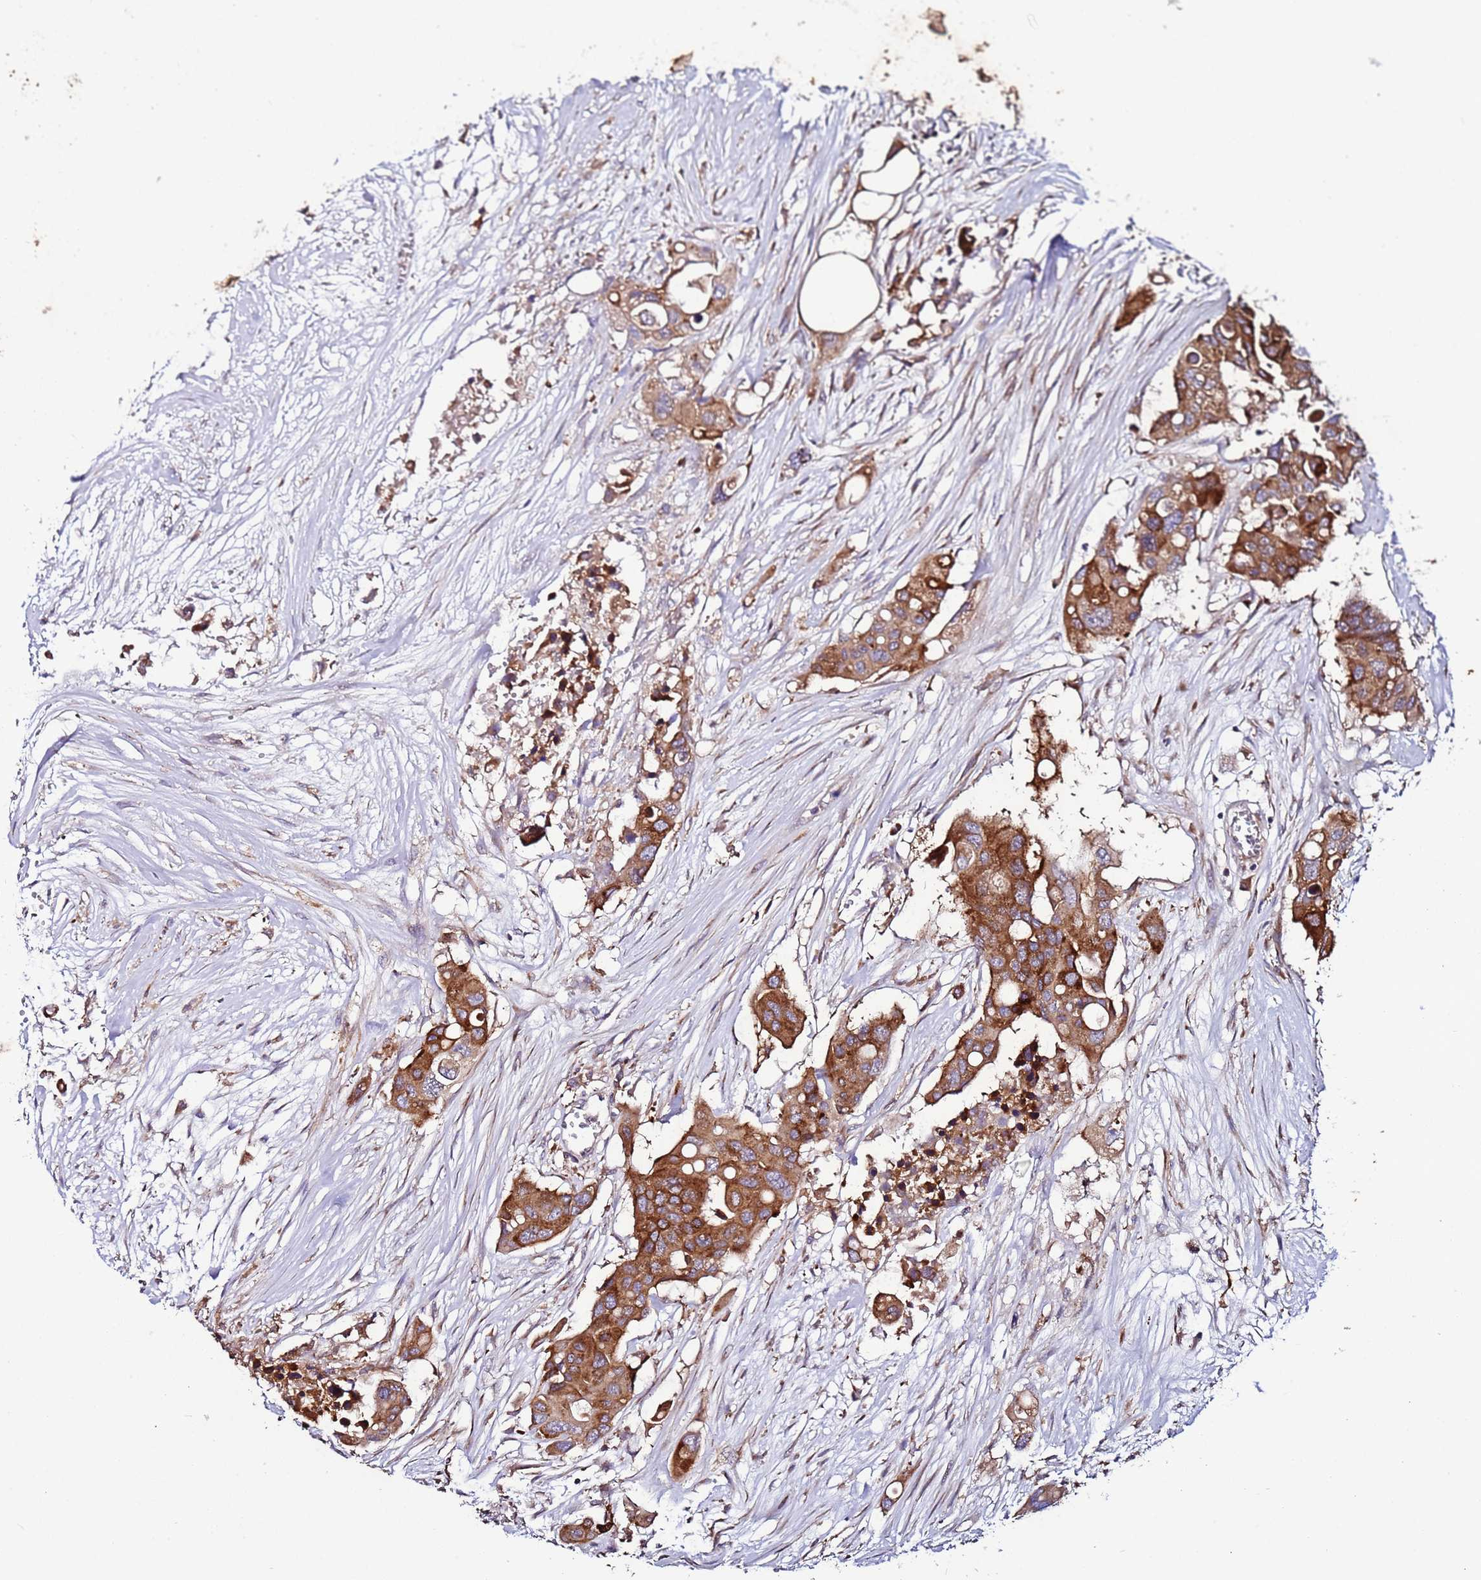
{"staining": {"intensity": "strong", "quantity": ">75%", "location": "cytoplasmic/membranous"}, "tissue": "colorectal cancer", "cell_type": "Tumor cells", "image_type": "cancer", "snomed": [{"axis": "morphology", "description": "Adenocarcinoma, NOS"}, {"axis": "topography", "description": "Colon"}], "caption": "Tumor cells reveal strong cytoplasmic/membranous staining in approximately >75% of cells in adenocarcinoma (colorectal).", "gene": "TMEM176B", "patient": {"sex": "male", "age": 77}}